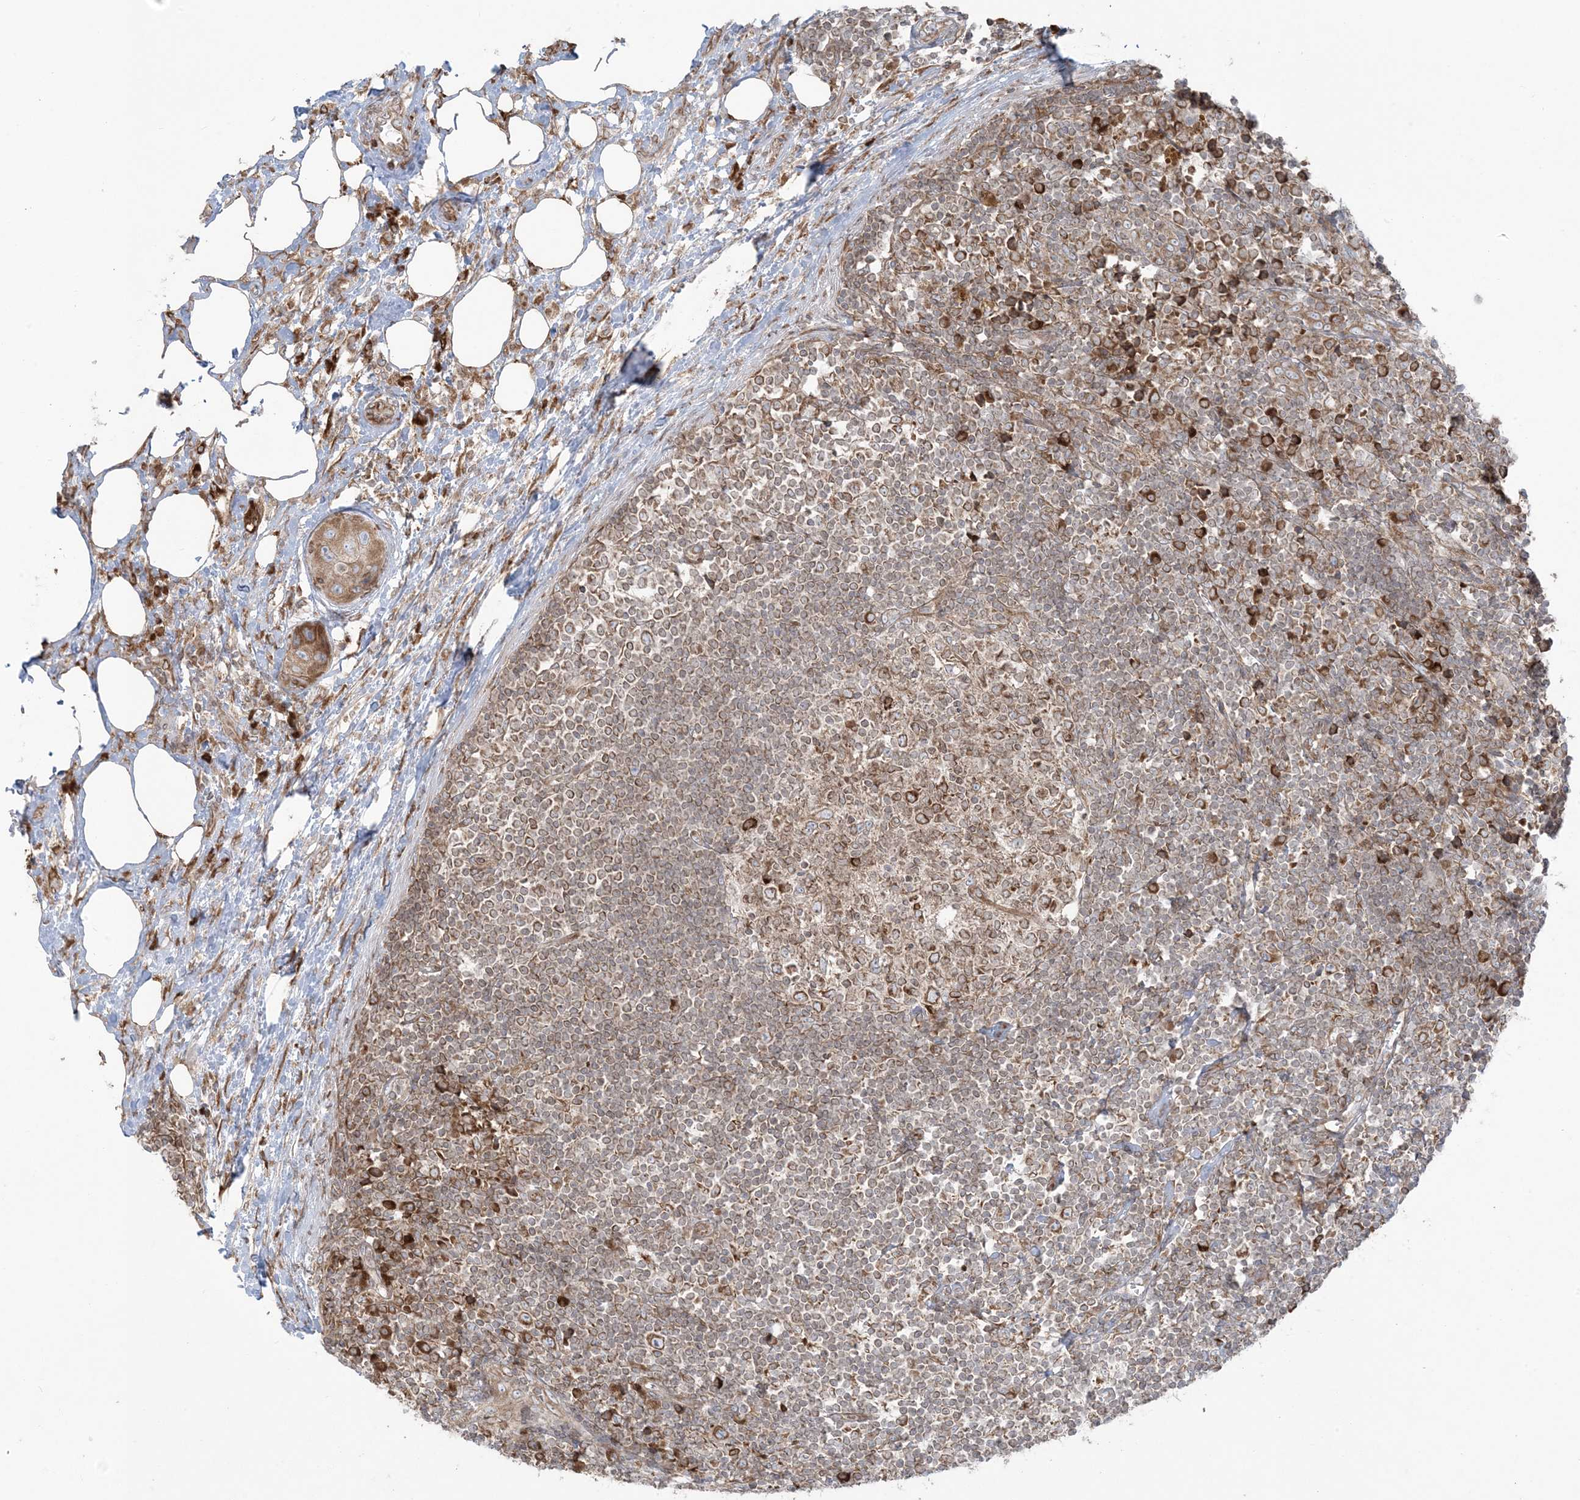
{"staining": {"intensity": "moderate", "quantity": ">75%", "location": "cytoplasmic/membranous"}, "tissue": "lymph node", "cell_type": "Germinal center cells", "image_type": "normal", "snomed": [{"axis": "morphology", "description": "Normal tissue, NOS"}, {"axis": "morphology", "description": "Squamous cell carcinoma, metastatic, NOS"}, {"axis": "topography", "description": "Lymph node"}], "caption": "The immunohistochemical stain labels moderate cytoplasmic/membranous expression in germinal center cells of unremarkable lymph node. (Stains: DAB in brown, nuclei in blue, Microscopy: brightfield microscopy at high magnification).", "gene": "UBXN4", "patient": {"sex": "male", "age": 73}}